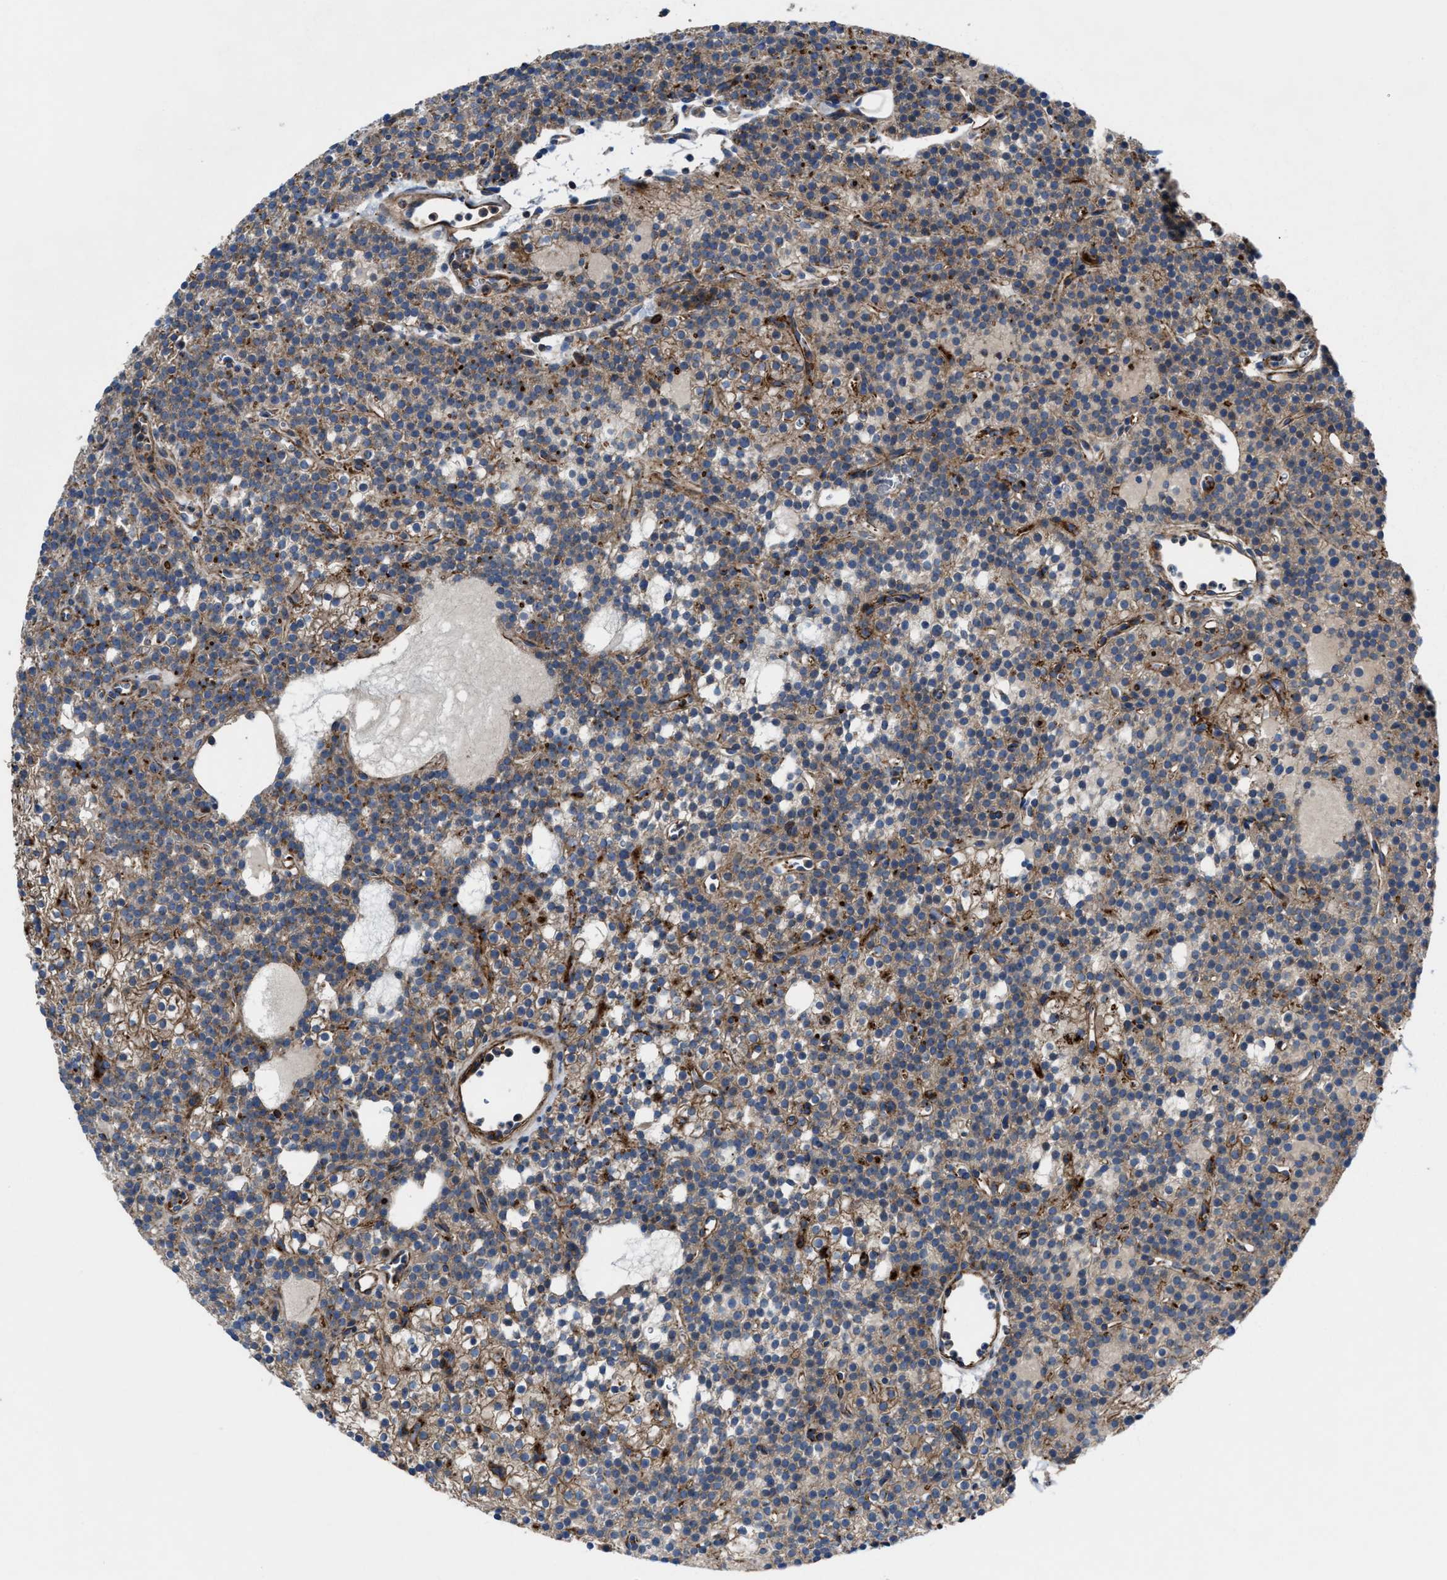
{"staining": {"intensity": "weak", "quantity": "25%-75%", "location": "cytoplasmic/membranous"}, "tissue": "parathyroid gland", "cell_type": "Glandular cells", "image_type": "normal", "snomed": [{"axis": "morphology", "description": "Normal tissue, NOS"}, {"axis": "morphology", "description": "Adenoma, NOS"}, {"axis": "topography", "description": "Parathyroid gland"}], "caption": "Weak cytoplasmic/membranous positivity is seen in approximately 25%-75% of glandular cells in benign parathyroid gland.", "gene": "AGPAT2", "patient": {"sex": "female", "age": 74}}